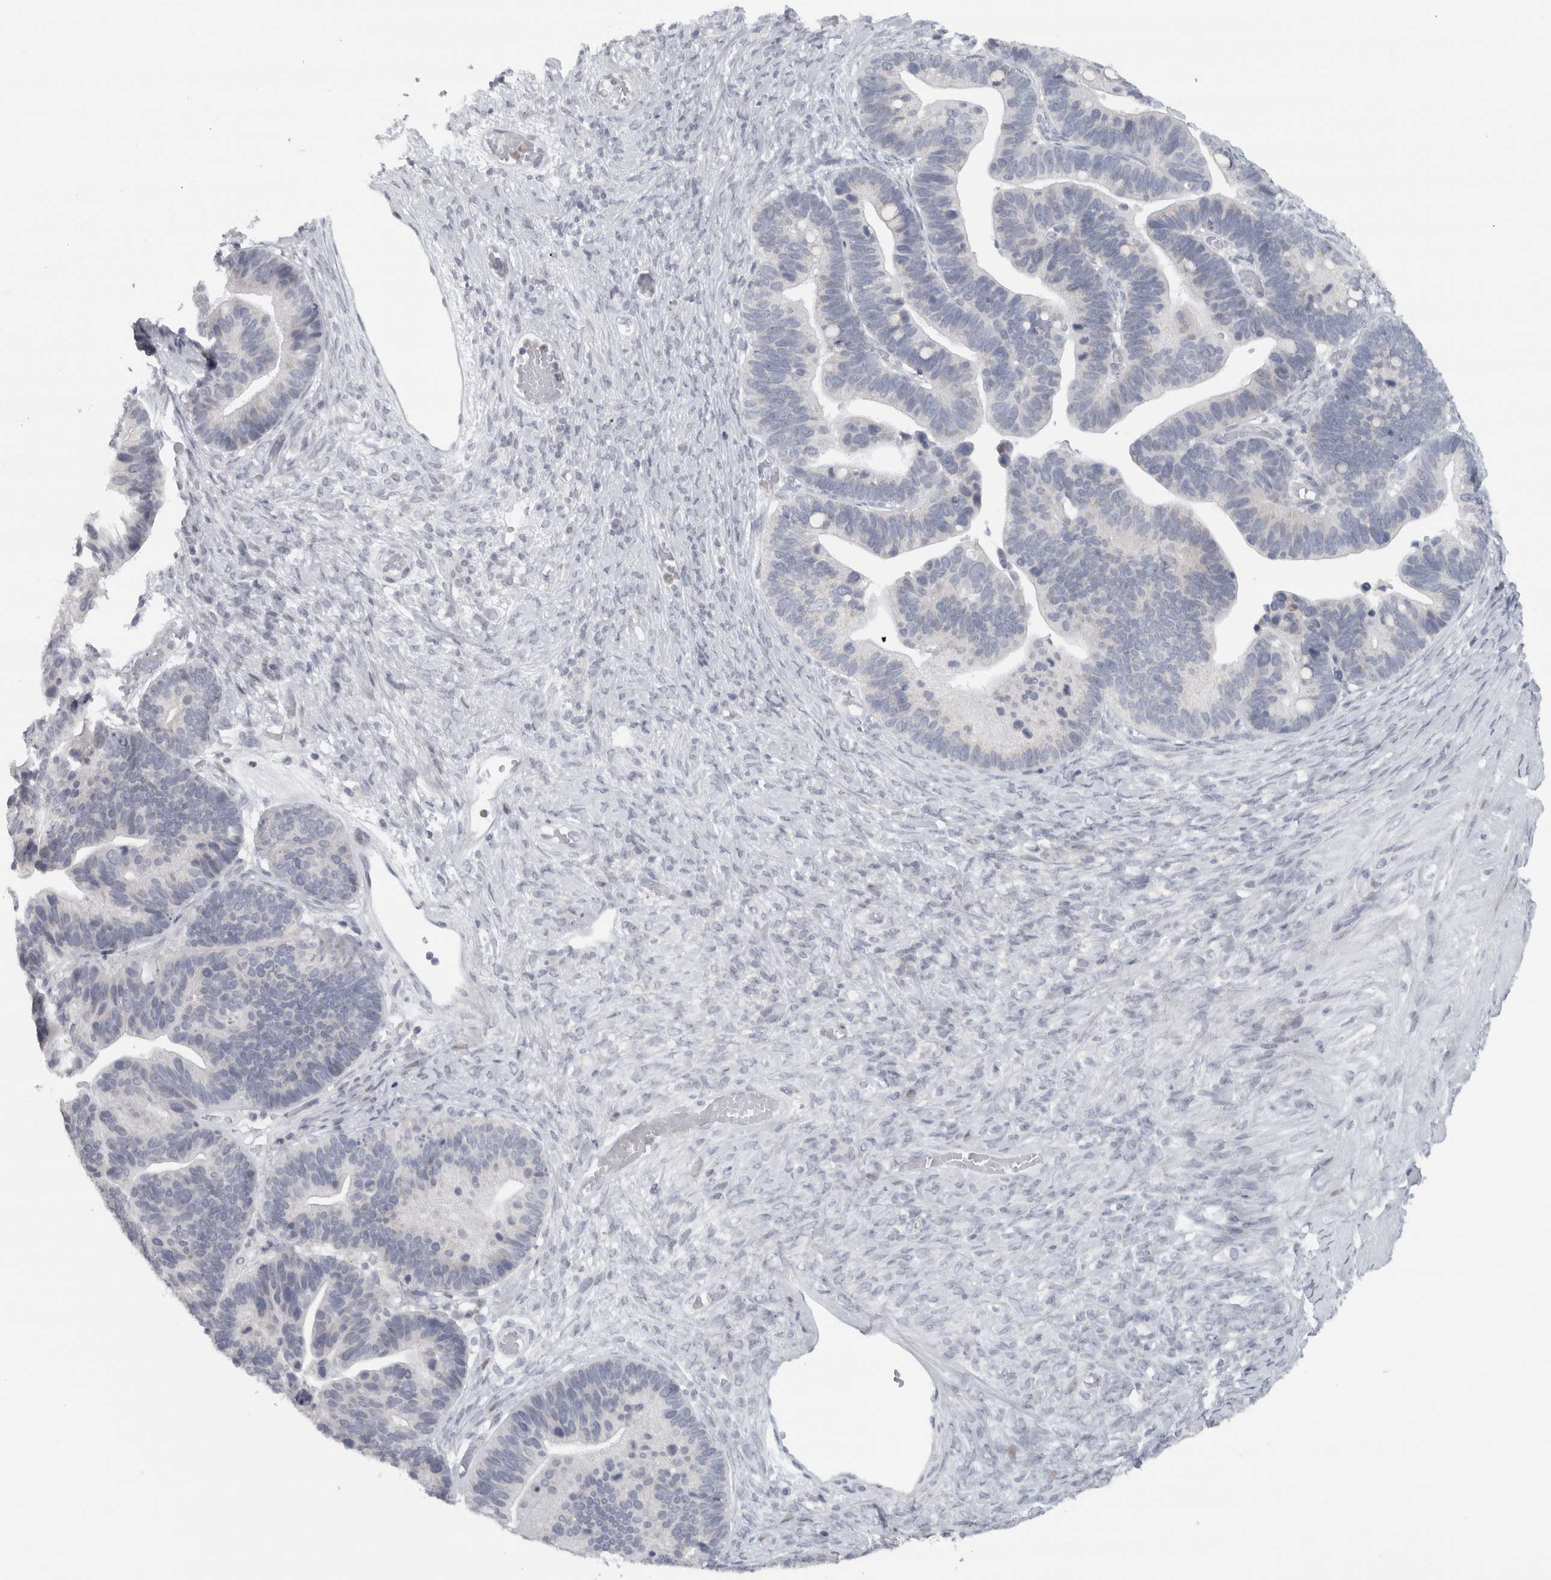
{"staining": {"intensity": "negative", "quantity": "none", "location": "none"}, "tissue": "ovarian cancer", "cell_type": "Tumor cells", "image_type": "cancer", "snomed": [{"axis": "morphology", "description": "Cystadenocarcinoma, serous, NOS"}, {"axis": "topography", "description": "Ovary"}], "caption": "Tumor cells are negative for protein expression in human ovarian serous cystadenocarcinoma.", "gene": "PTPRN2", "patient": {"sex": "female", "age": 56}}